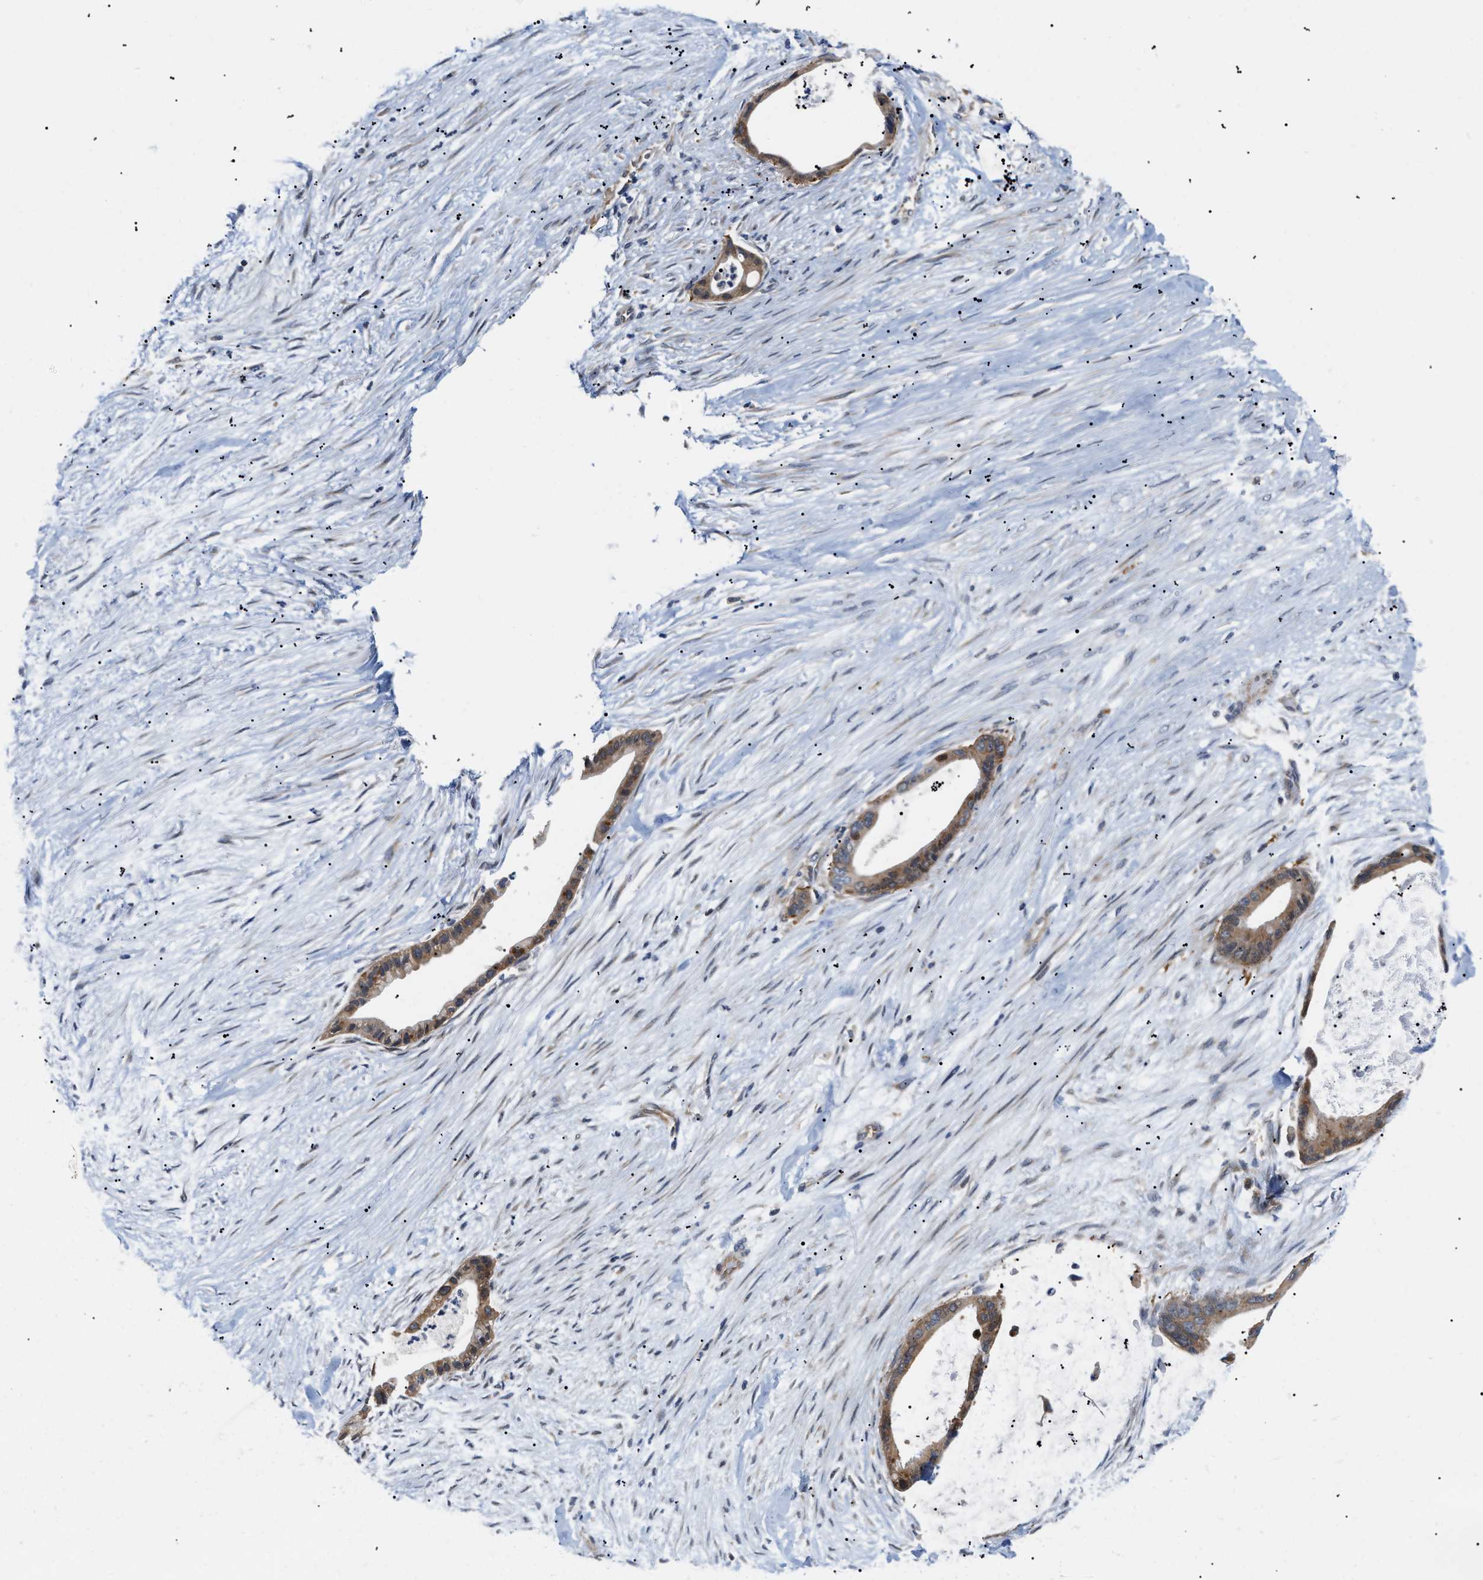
{"staining": {"intensity": "moderate", "quantity": ">75%", "location": "cytoplasmic/membranous"}, "tissue": "liver cancer", "cell_type": "Tumor cells", "image_type": "cancer", "snomed": [{"axis": "morphology", "description": "Cholangiocarcinoma"}, {"axis": "topography", "description": "Liver"}], "caption": "Protein expression analysis of liver cancer displays moderate cytoplasmic/membranous positivity in about >75% of tumor cells.", "gene": "CSNK1A1", "patient": {"sex": "female", "age": 55}}